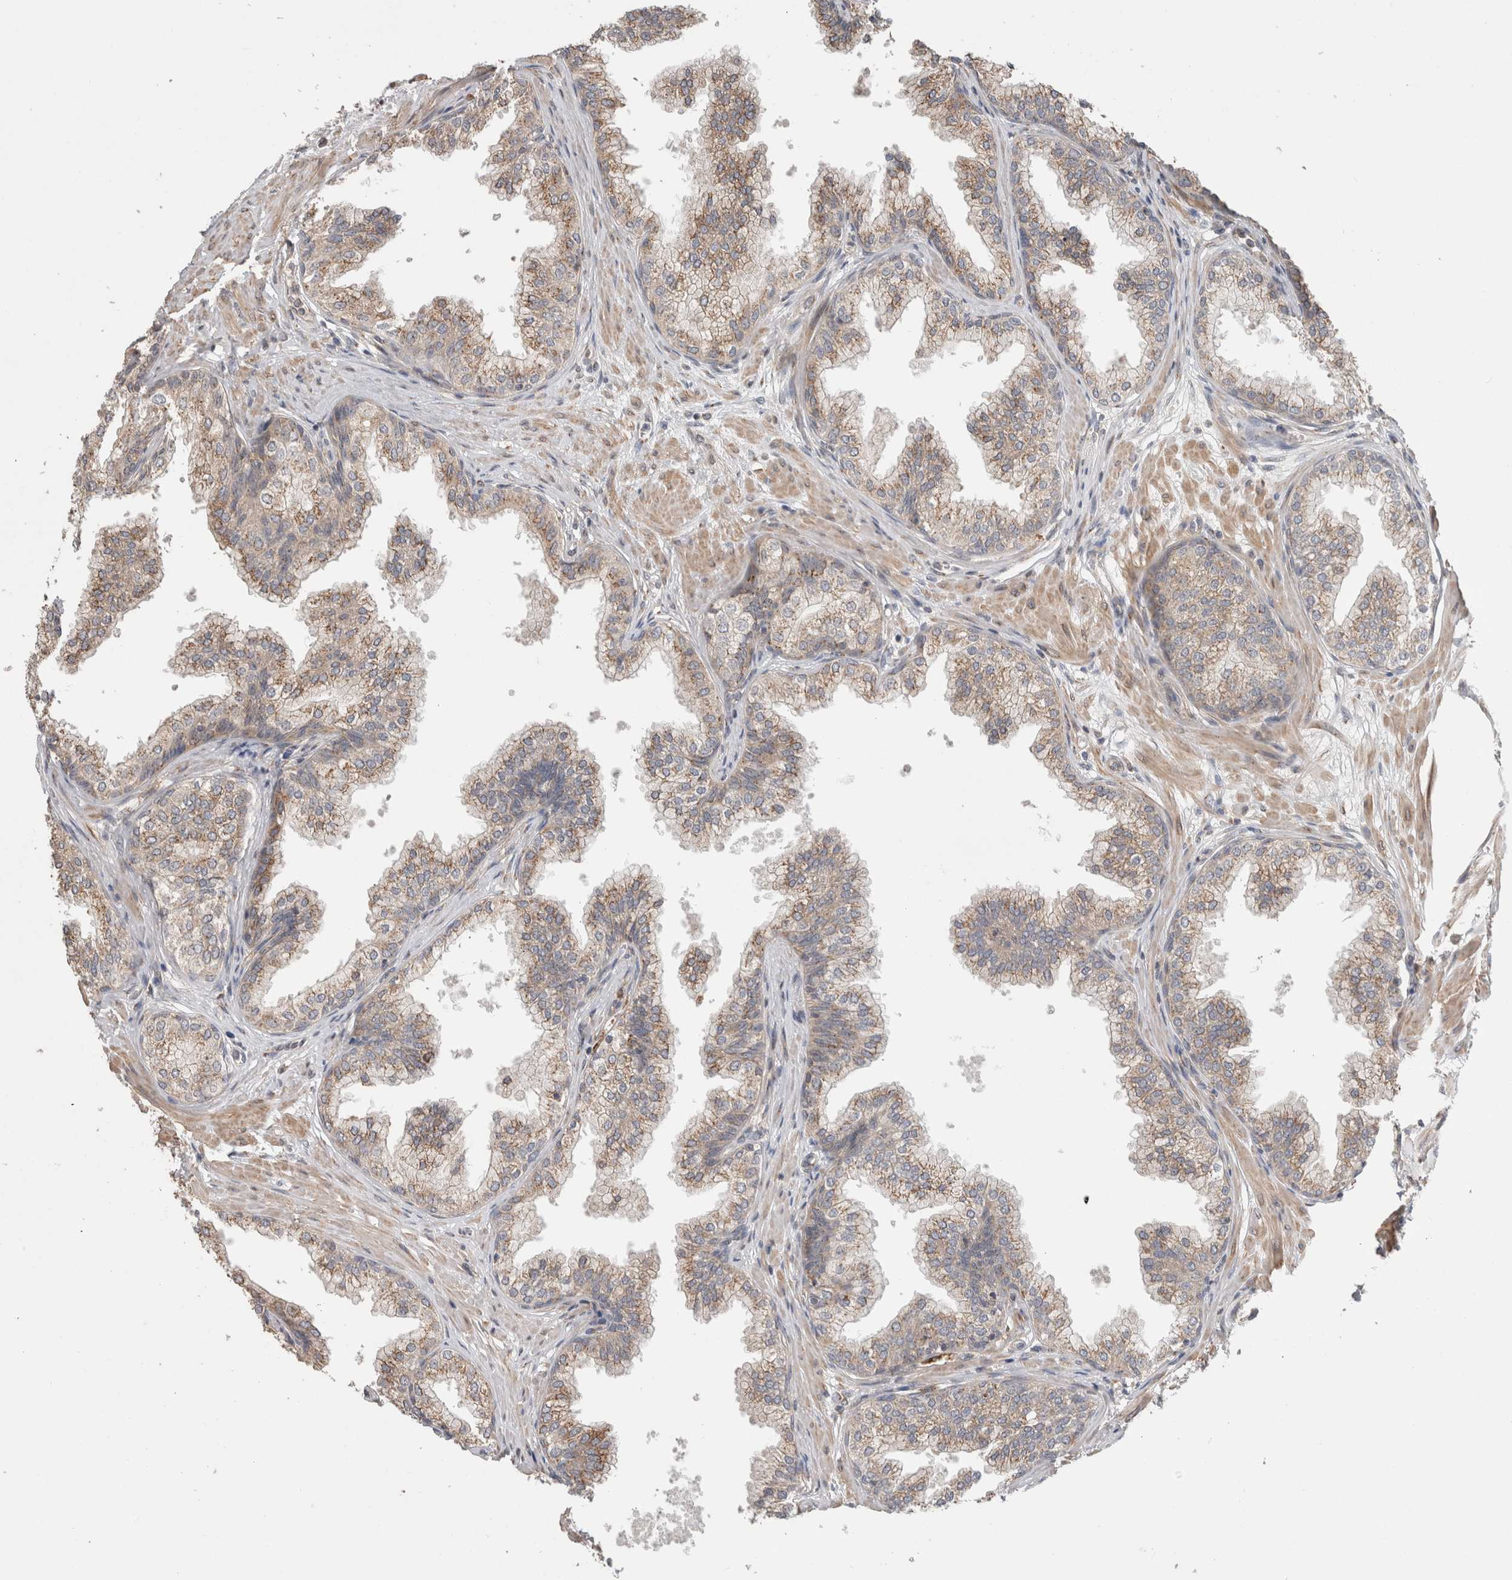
{"staining": {"intensity": "moderate", "quantity": ">75%", "location": "cytoplasmic/membranous"}, "tissue": "prostate", "cell_type": "Glandular cells", "image_type": "normal", "snomed": [{"axis": "morphology", "description": "Normal tissue, NOS"}, {"axis": "morphology", "description": "Urothelial carcinoma, Low grade"}, {"axis": "topography", "description": "Urinary bladder"}, {"axis": "topography", "description": "Prostate"}], "caption": "A medium amount of moderate cytoplasmic/membranous positivity is present in approximately >75% of glandular cells in benign prostate. (brown staining indicates protein expression, while blue staining denotes nuclei).", "gene": "TRIM5", "patient": {"sex": "male", "age": 60}}